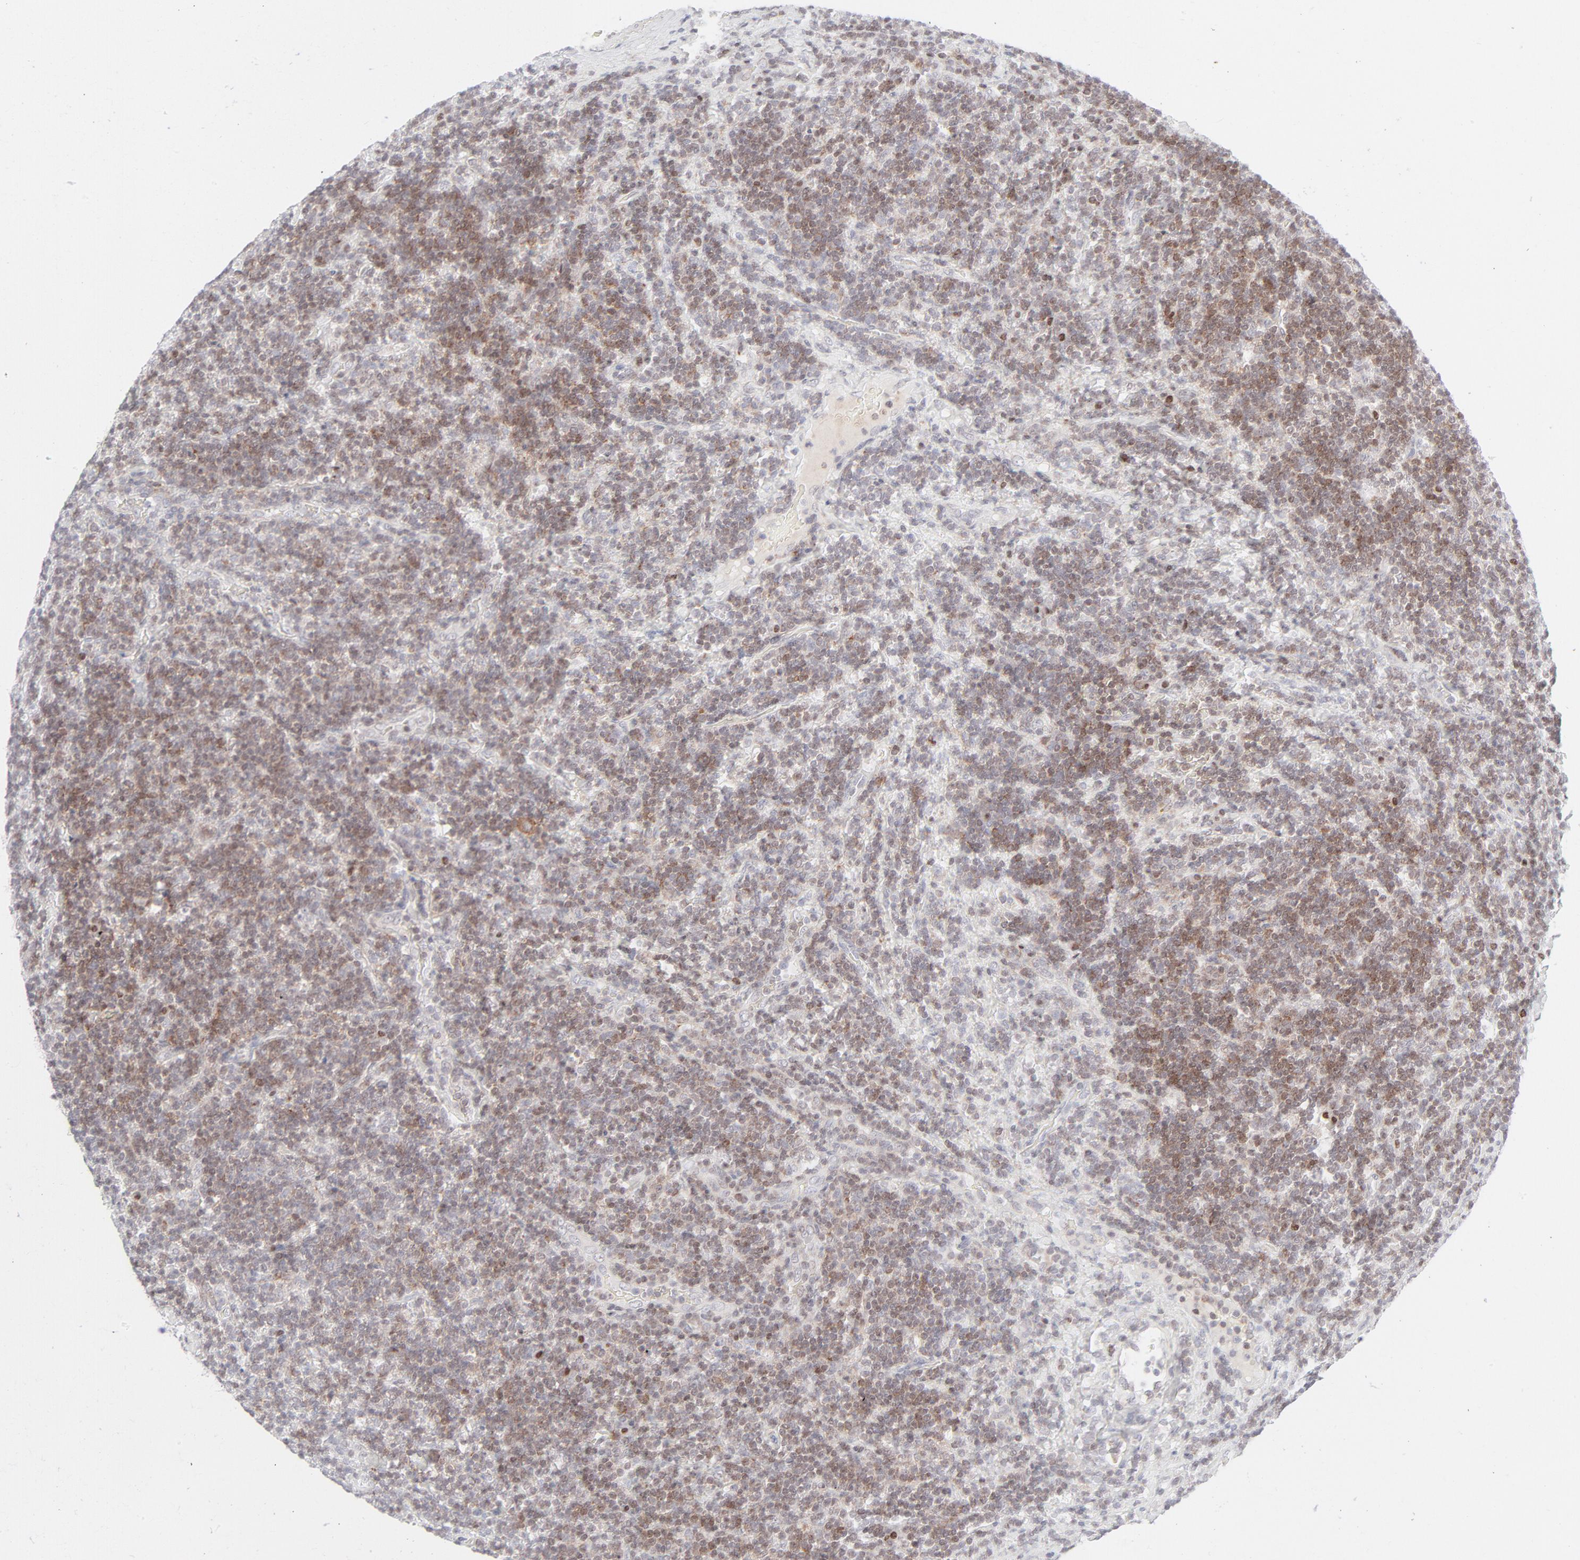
{"staining": {"intensity": "moderate", "quantity": "25%-75%", "location": "nuclear"}, "tissue": "lymphoma", "cell_type": "Tumor cells", "image_type": "cancer", "snomed": [{"axis": "morphology", "description": "Malignant lymphoma, non-Hodgkin's type, Low grade"}, {"axis": "topography", "description": "Lymph node"}], "caption": "Human lymphoma stained with a protein marker demonstrates moderate staining in tumor cells.", "gene": "PRKCB", "patient": {"sex": "male", "age": 70}}